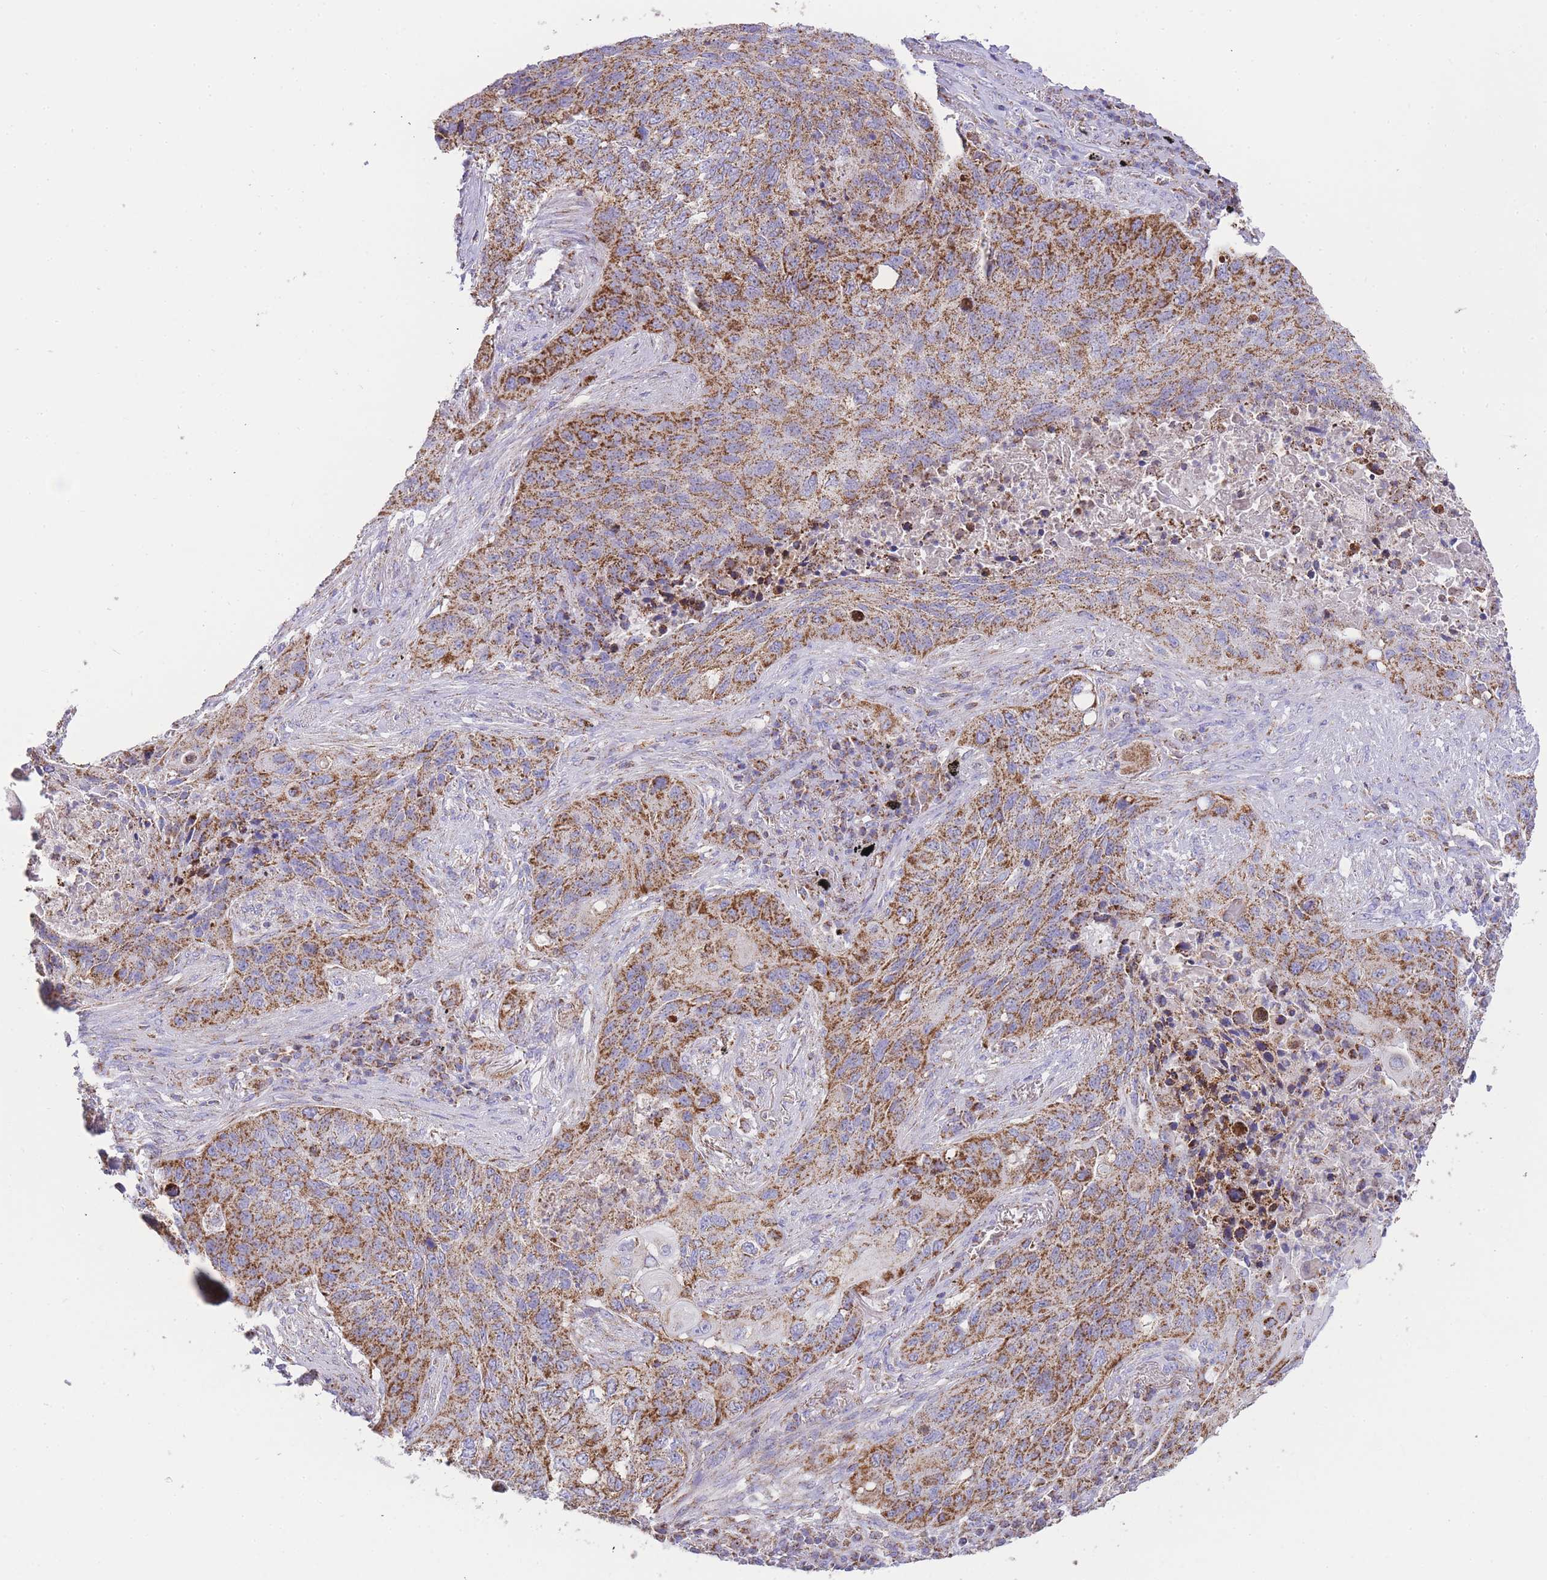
{"staining": {"intensity": "strong", "quantity": ">75%", "location": "cytoplasmic/membranous"}, "tissue": "lung cancer", "cell_type": "Tumor cells", "image_type": "cancer", "snomed": [{"axis": "morphology", "description": "Squamous cell carcinoma, NOS"}, {"axis": "topography", "description": "Lung"}], "caption": "Immunohistochemical staining of lung cancer demonstrates strong cytoplasmic/membranous protein expression in about >75% of tumor cells.", "gene": "GSTM1", "patient": {"sex": "female", "age": 63}}